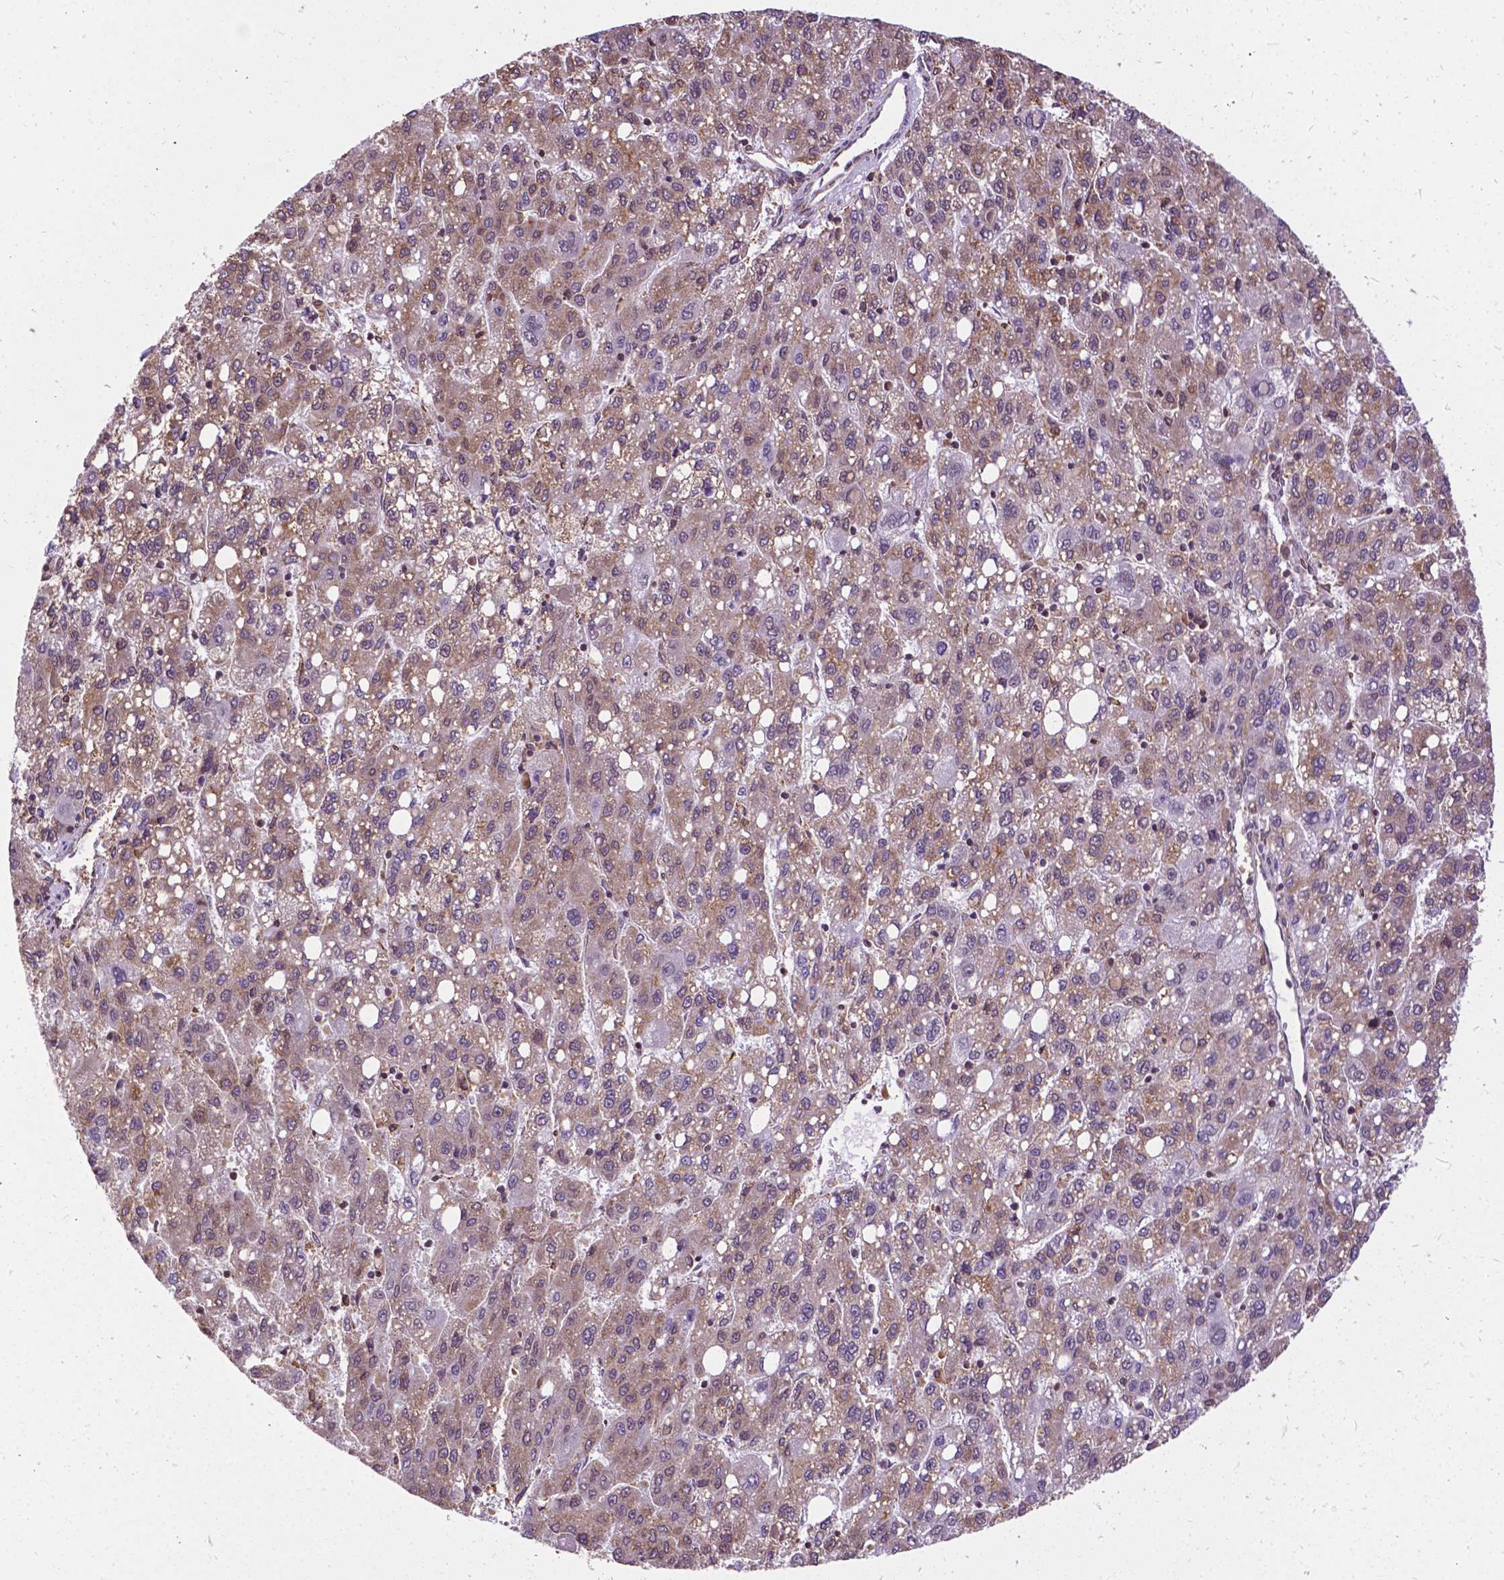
{"staining": {"intensity": "negative", "quantity": "none", "location": "none"}, "tissue": "liver cancer", "cell_type": "Tumor cells", "image_type": "cancer", "snomed": [{"axis": "morphology", "description": "Carcinoma, Hepatocellular, NOS"}, {"axis": "topography", "description": "Liver"}], "caption": "Tumor cells are negative for brown protein staining in liver cancer.", "gene": "GANAB", "patient": {"sex": "female", "age": 82}}